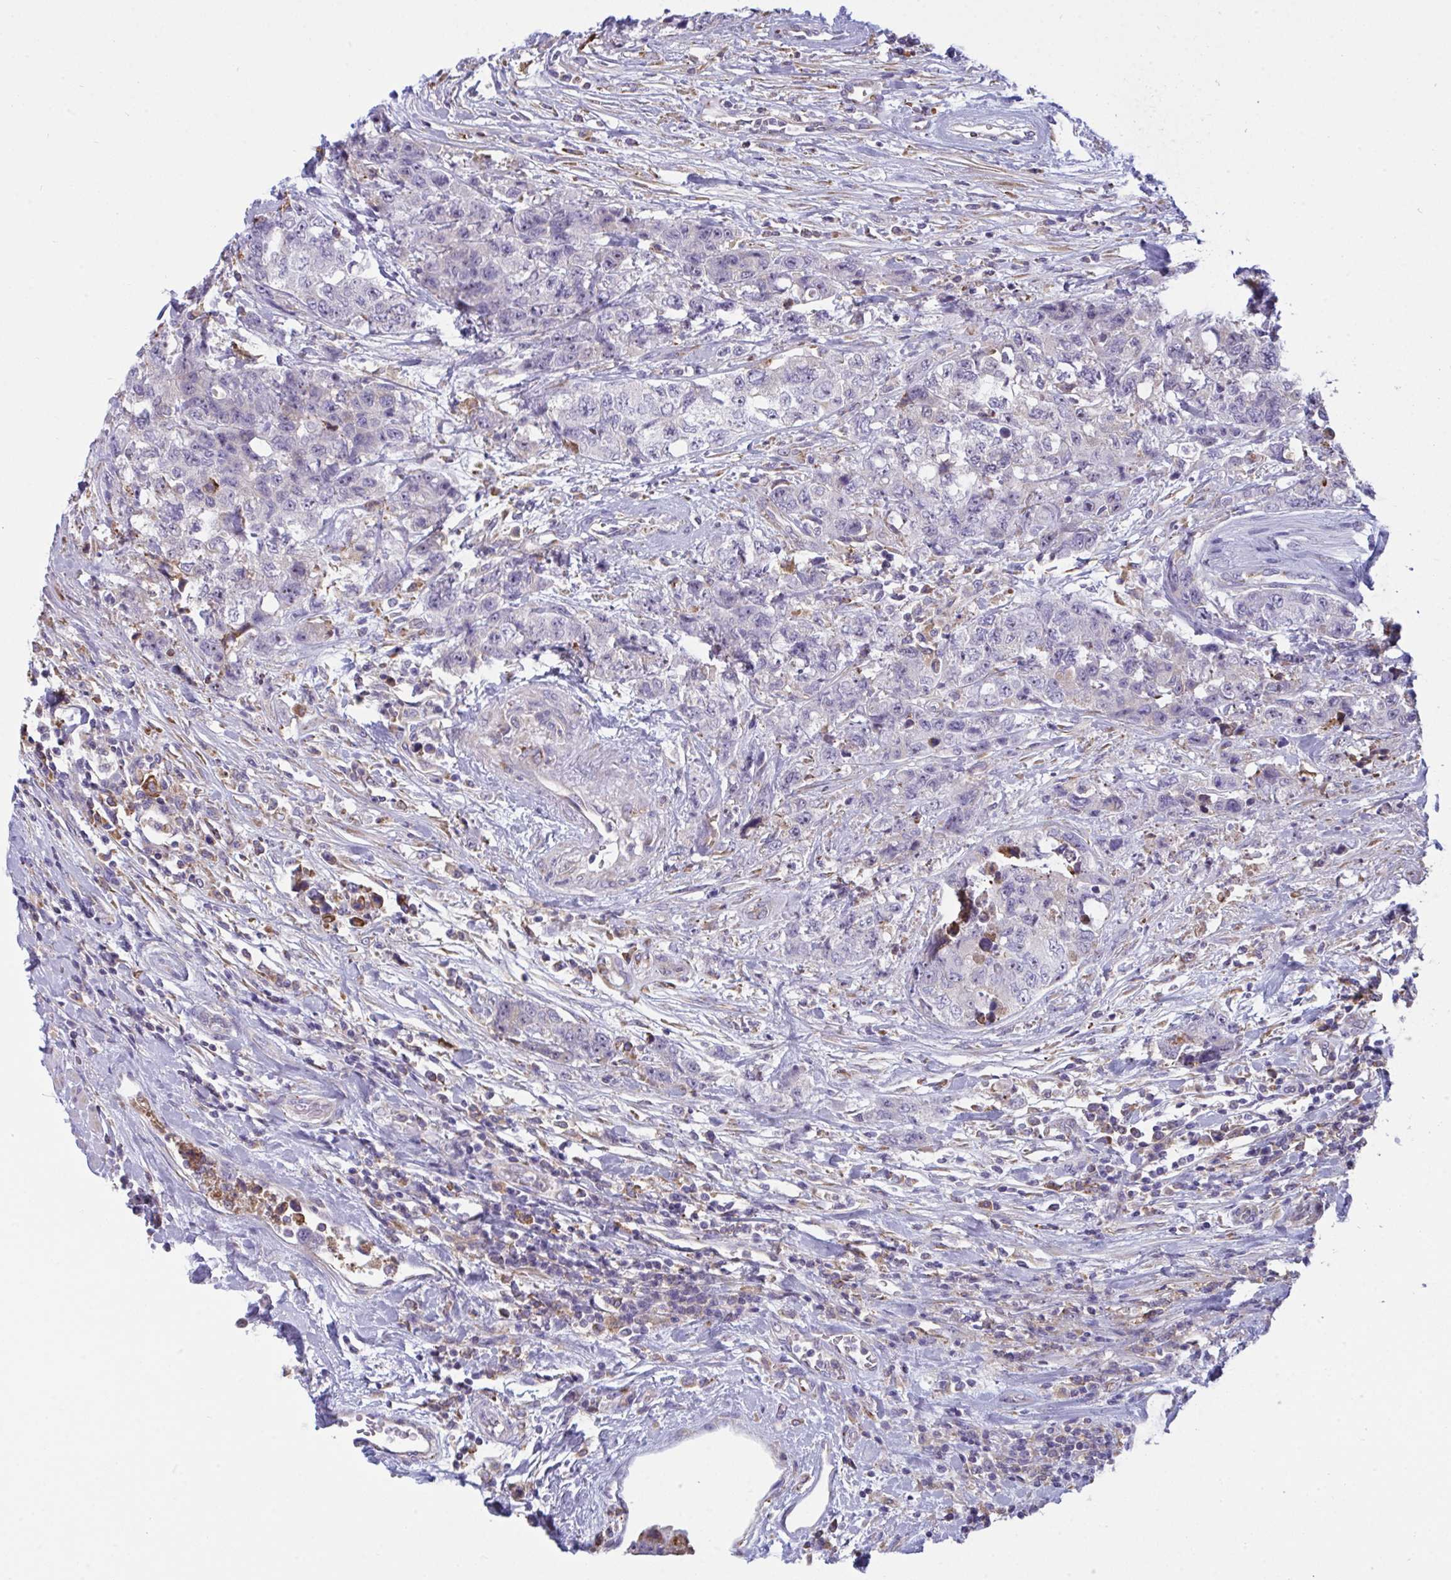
{"staining": {"intensity": "negative", "quantity": "none", "location": "none"}, "tissue": "urothelial cancer", "cell_type": "Tumor cells", "image_type": "cancer", "snomed": [{"axis": "morphology", "description": "Urothelial carcinoma, High grade"}, {"axis": "topography", "description": "Urinary bladder"}], "caption": "Protein analysis of urothelial carcinoma (high-grade) reveals no significant expression in tumor cells. (Brightfield microscopy of DAB immunohistochemistry at high magnification).", "gene": "MYMK", "patient": {"sex": "female", "age": 78}}